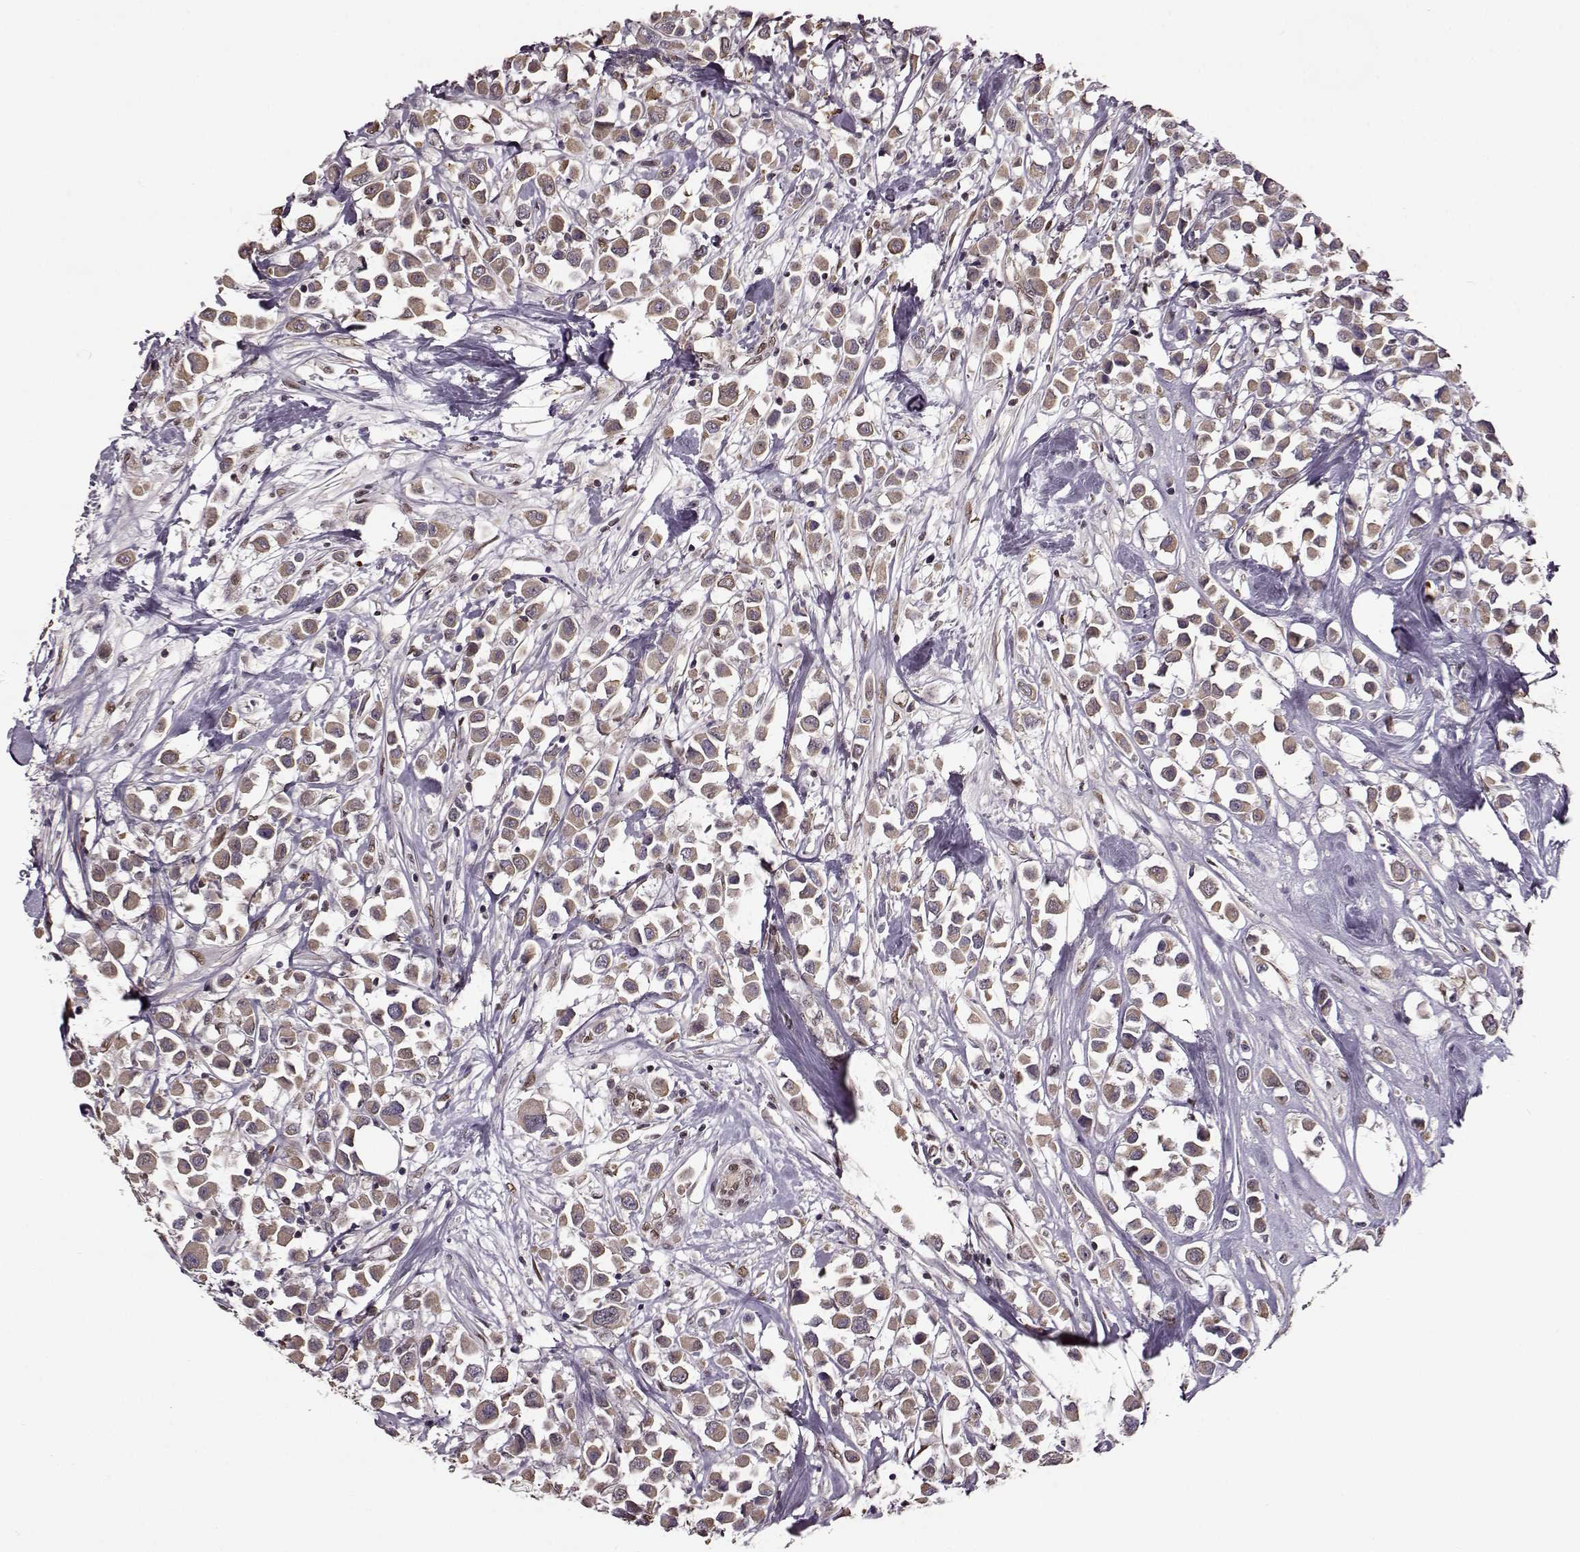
{"staining": {"intensity": "weak", "quantity": ">75%", "location": "cytoplasmic/membranous"}, "tissue": "breast cancer", "cell_type": "Tumor cells", "image_type": "cancer", "snomed": [{"axis": "morphology", "description": "Duct carcinoma"}, {"axis": "topography", "description": "Breast"}], "caption": "Protein staining of breast cancer tissue shows weak cytoplasmic/membranous positivity in about >75% of tumor cells.", "gene": "FTO", "patient": {"sex": "female", "age": 61}}